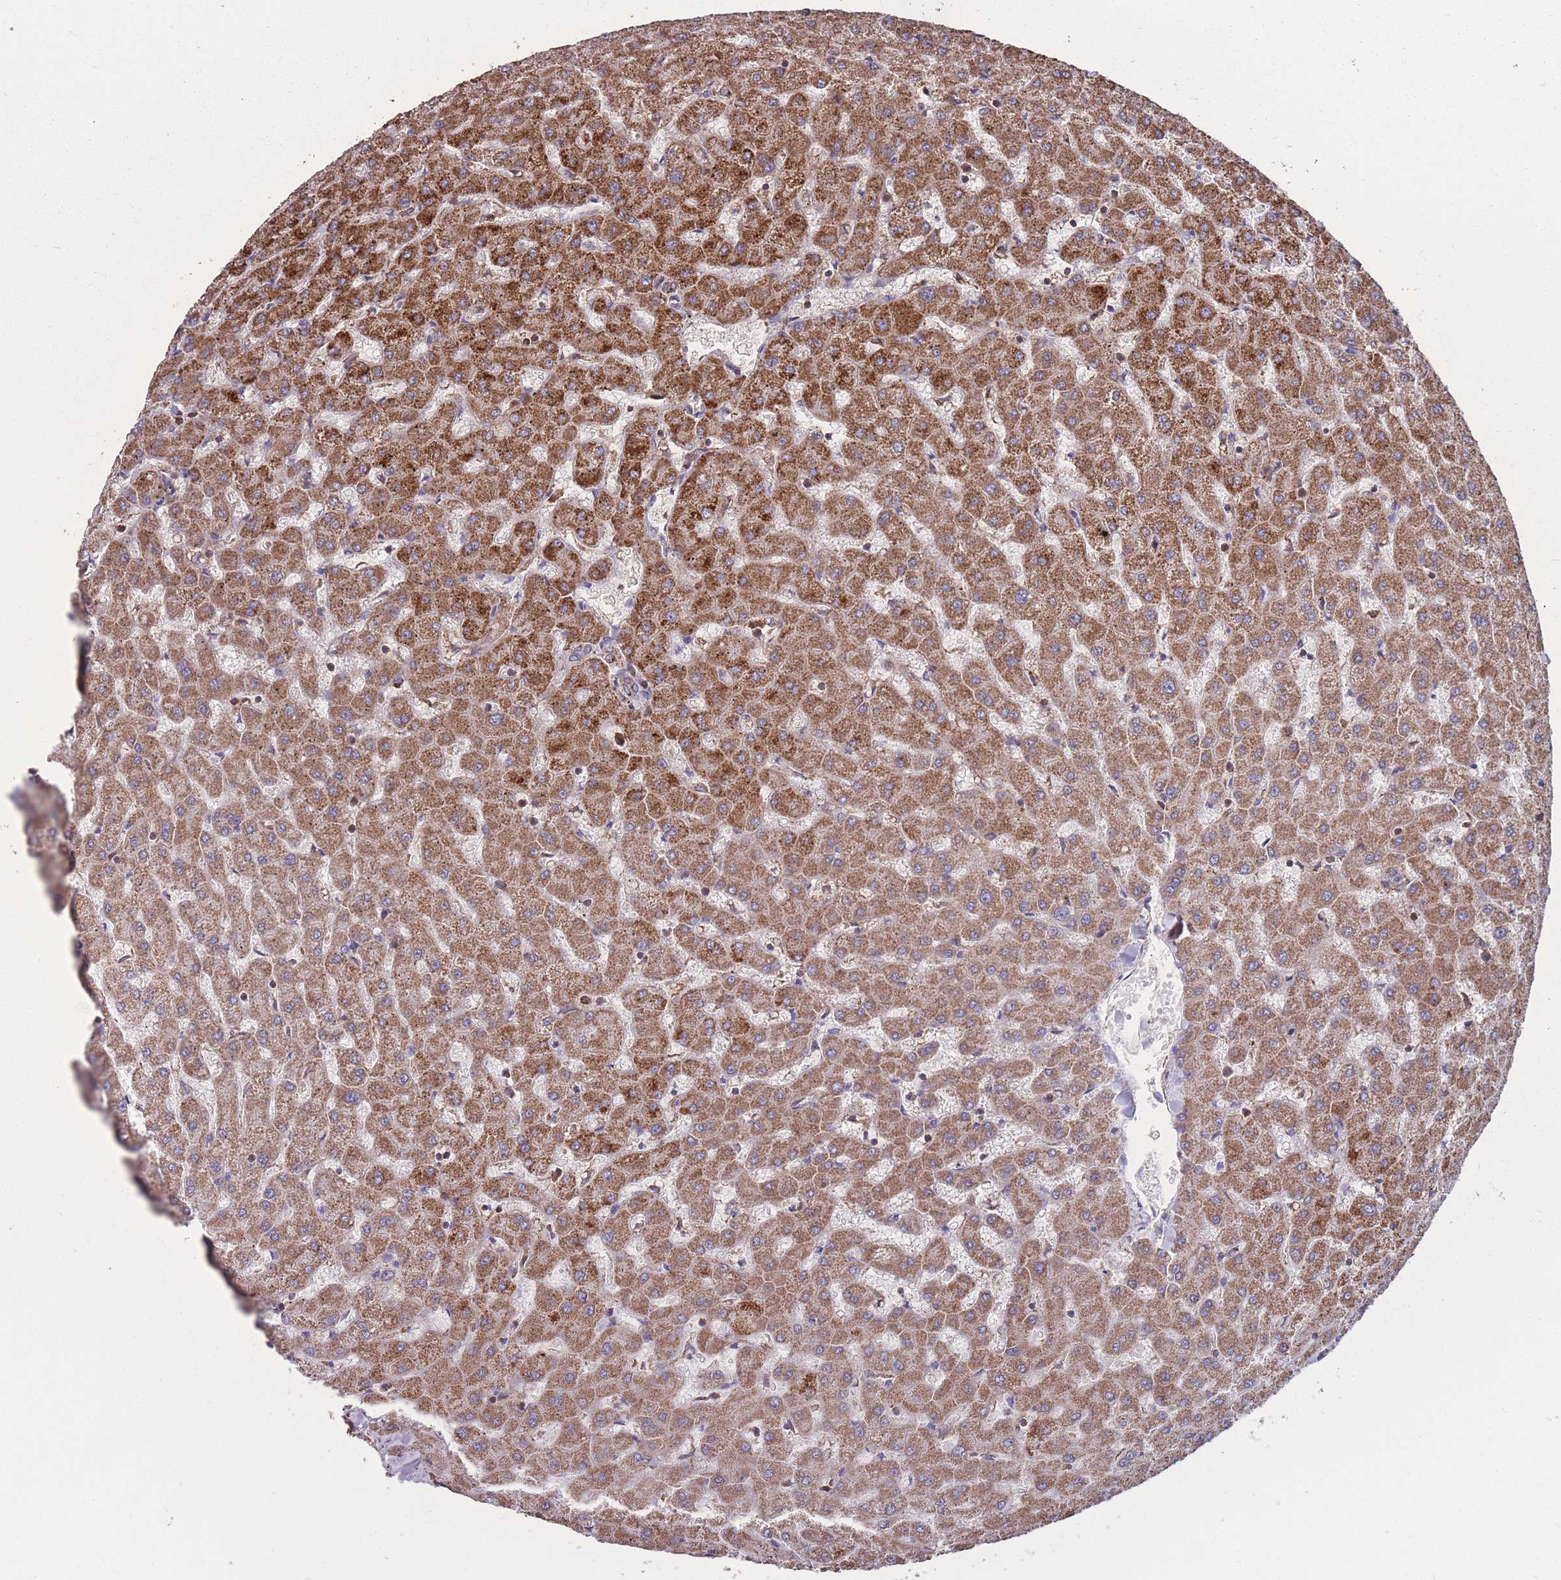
{"staining": {"intensity": "weak", "quantity": "25%-75%", "location": "cytoplasmic/membranous"}, "tissue": "liver", "cell_type": "Cholangiocytes", "image_type": "normal", "snomed": [{"axis": "morphology", "description": "Normal tissue, NOS"}, {"axis": "topography", "description": "Liver"}], "caption": "Brown immunohistochemical staining in benign liver exhibits weak cytoplasmic/membranous positivity in about 25%-75% of cholangiocytes.", "gene": "NUDT21", "patient": {"sex": "female", "age": 63}}